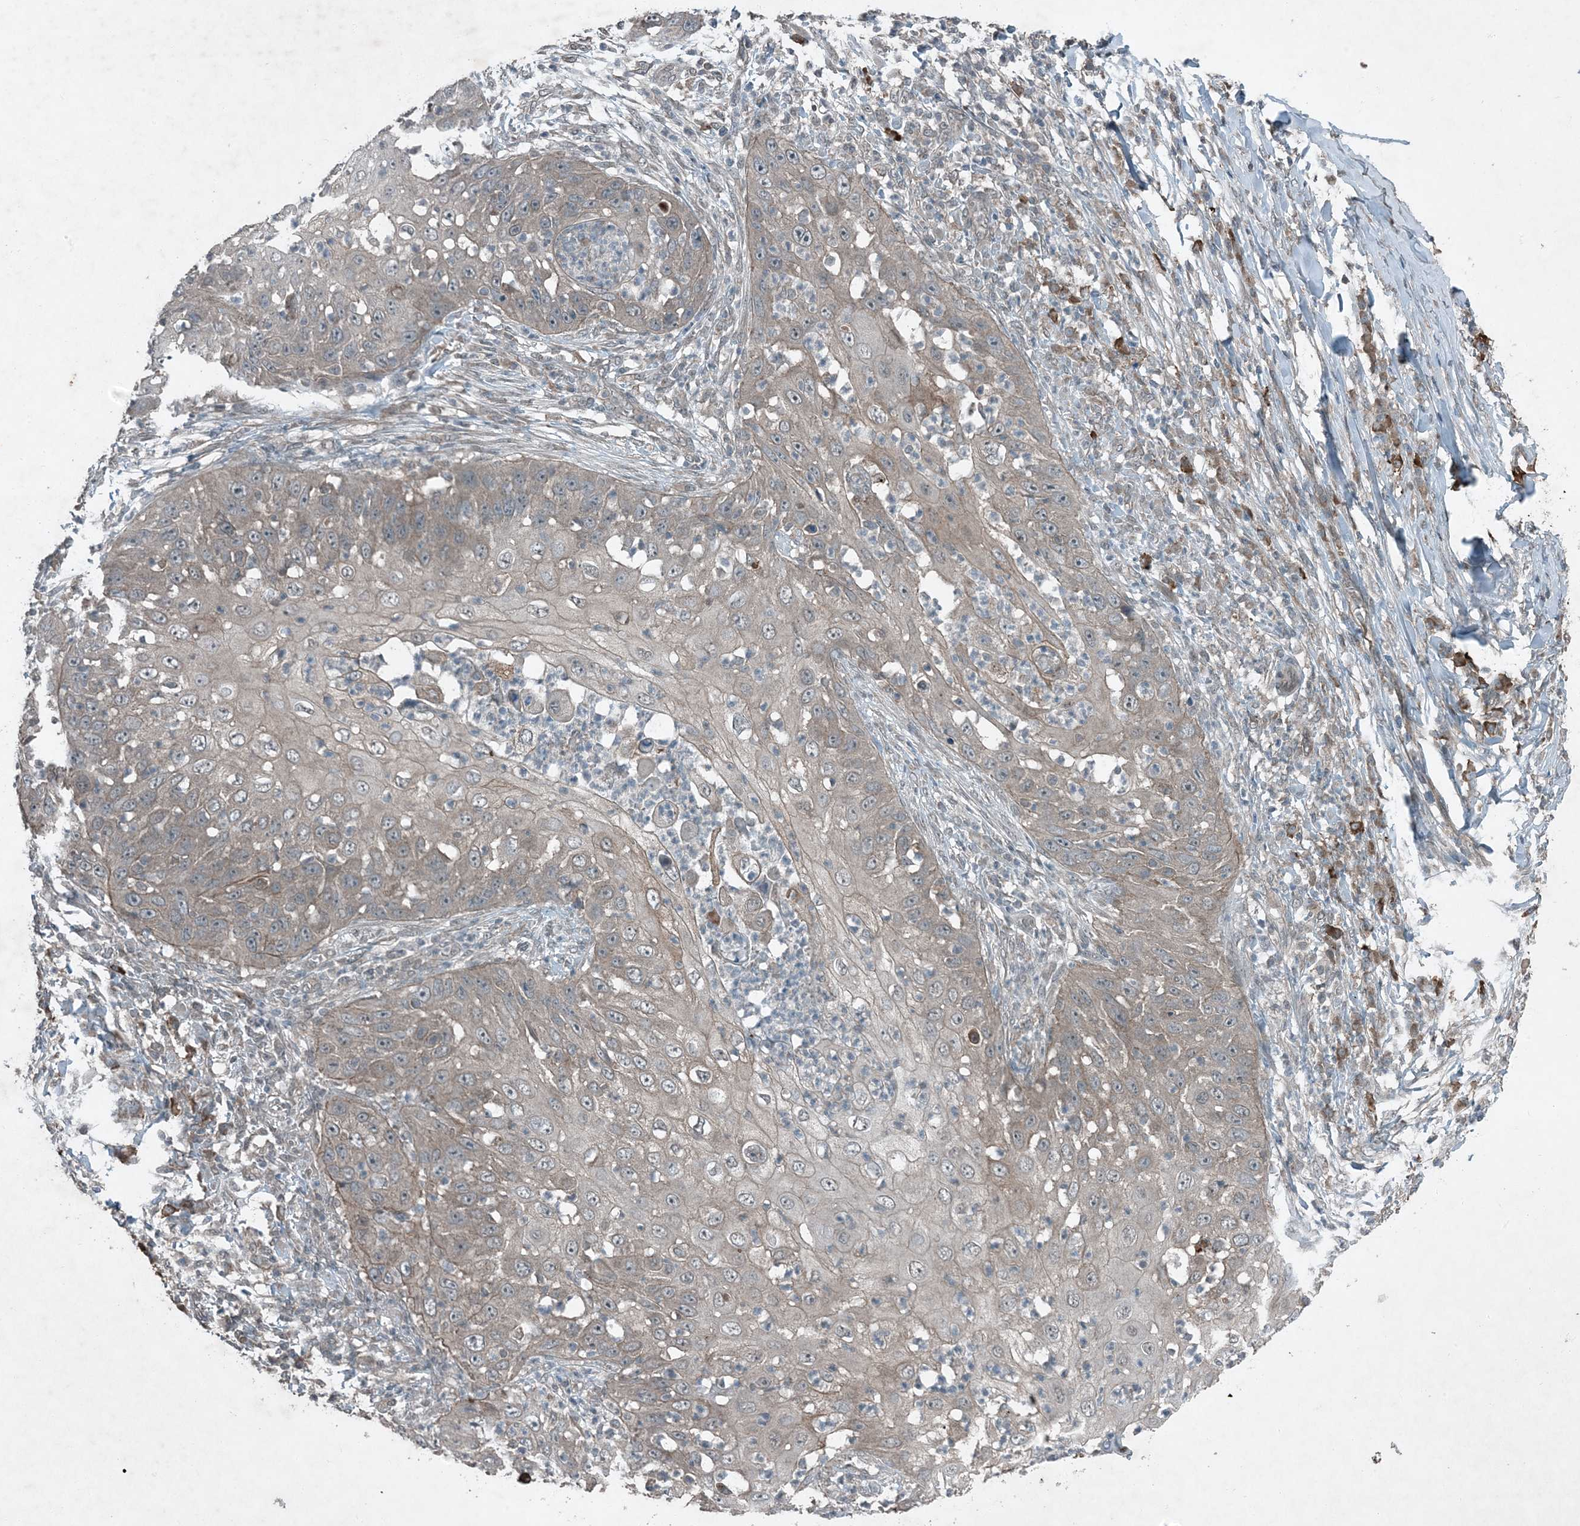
{"staining": {"intensity": "weak", "quantity": "25%-75%", "location": "cytoplasmic/membranous"}, "tissue": "skin cancer", "cell_type": "Tumor cells", "image_type": "cancer", "snomed": [{"axis": "morphology", "description": "Squamous cell carcinoma, NOS"}, {"axis": "topography", "description": "Skin"}], "caption": "Immunohistochemistry (IHC) of human skin cancer (squamous cell carcinoma) demonstrates low levels of weak cytoplasmic/membranous staining in about 25%-75% of tumor cells. The staining was performed using DAB, with brown indicating positive protein expression. Nuclei are stained blue with hematoxylin.", "gene": "MDN1", "patient": {"sex": "female", "age": 44}}